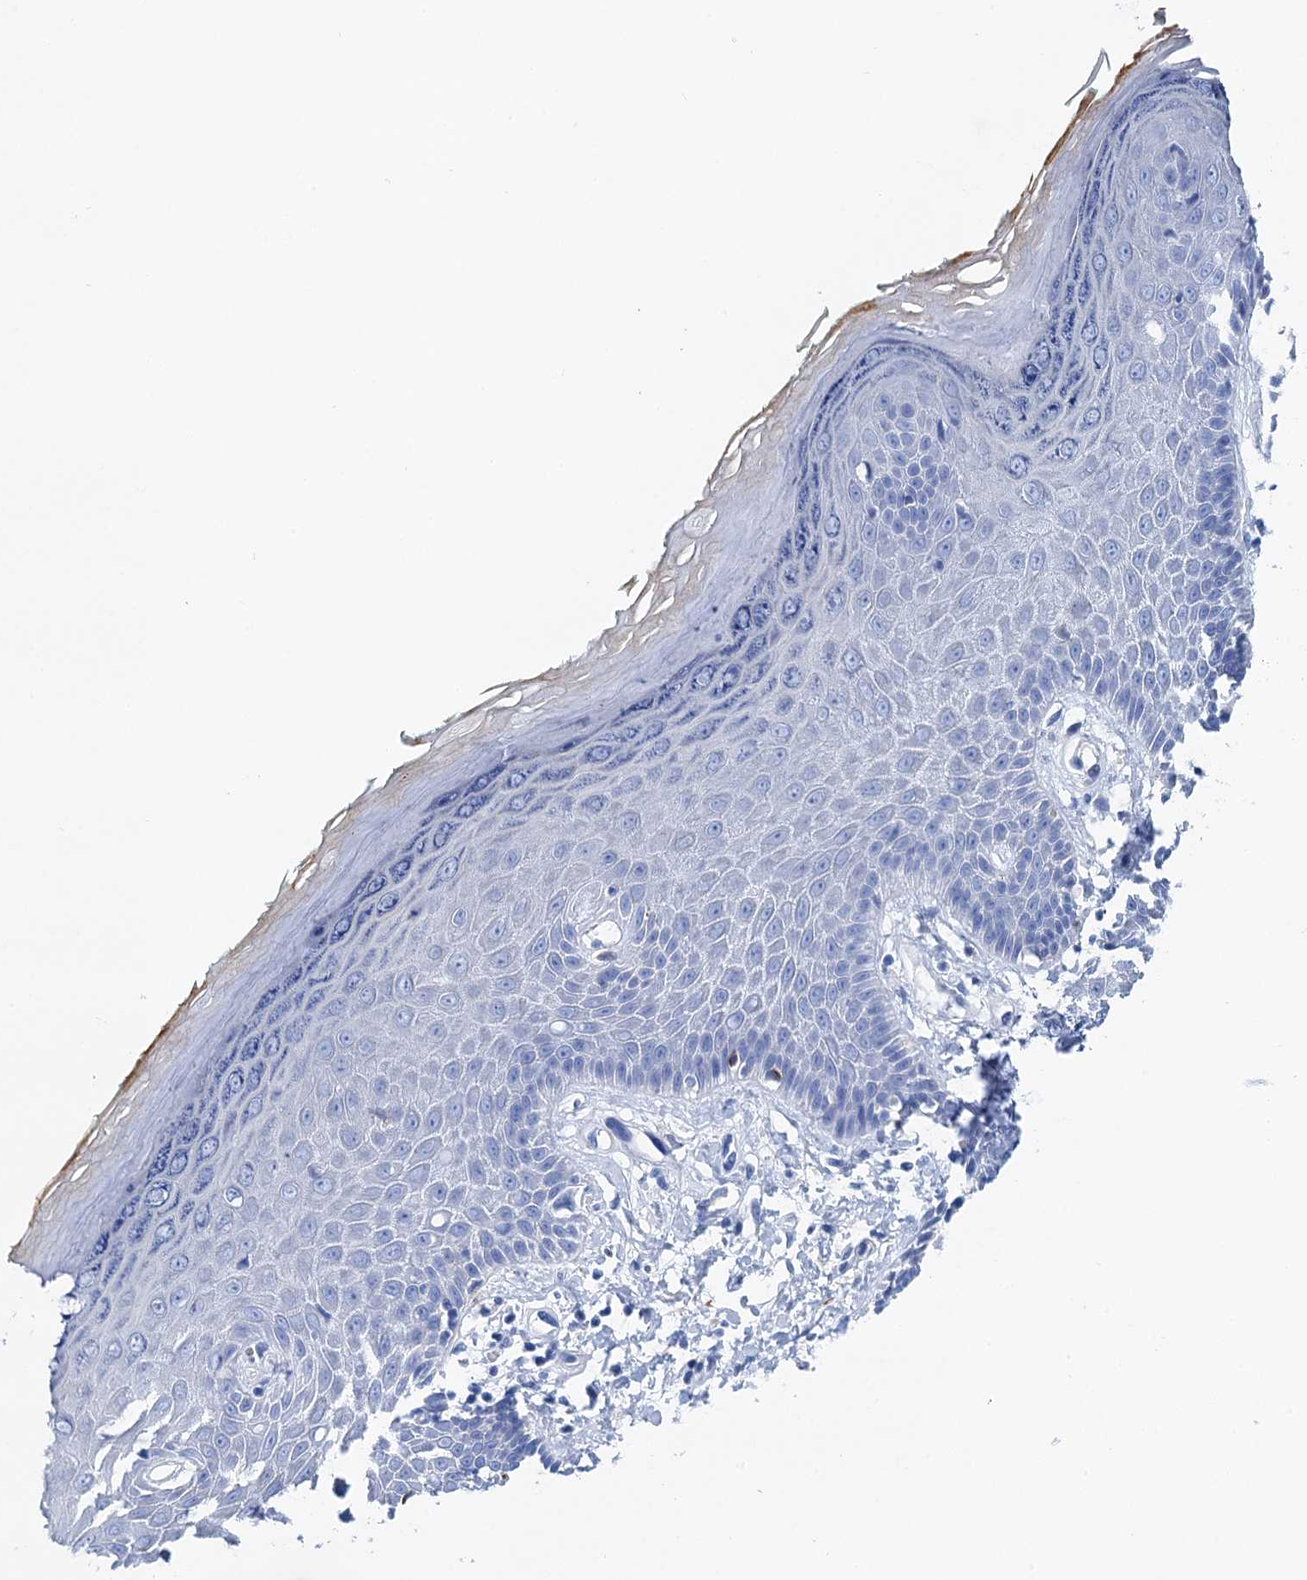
{"staining": {"intensity": "negative", "quantity": "none", "location": "none"}, "tissue": "skin", "cell_type": "Epidermal cells", "image_type": "normal", "snomed": [{"axis": "morphology", "description": "Normal tissue, NOS"}, {"axis": "topography", "description": "Anal"}], "caption": "This is a histopathology image of IHC staining of unremarkable skin, which shows no expression in epidermal cells.", "gene": "NLRP10", "patient": {"sex": "male", "age": 78}}